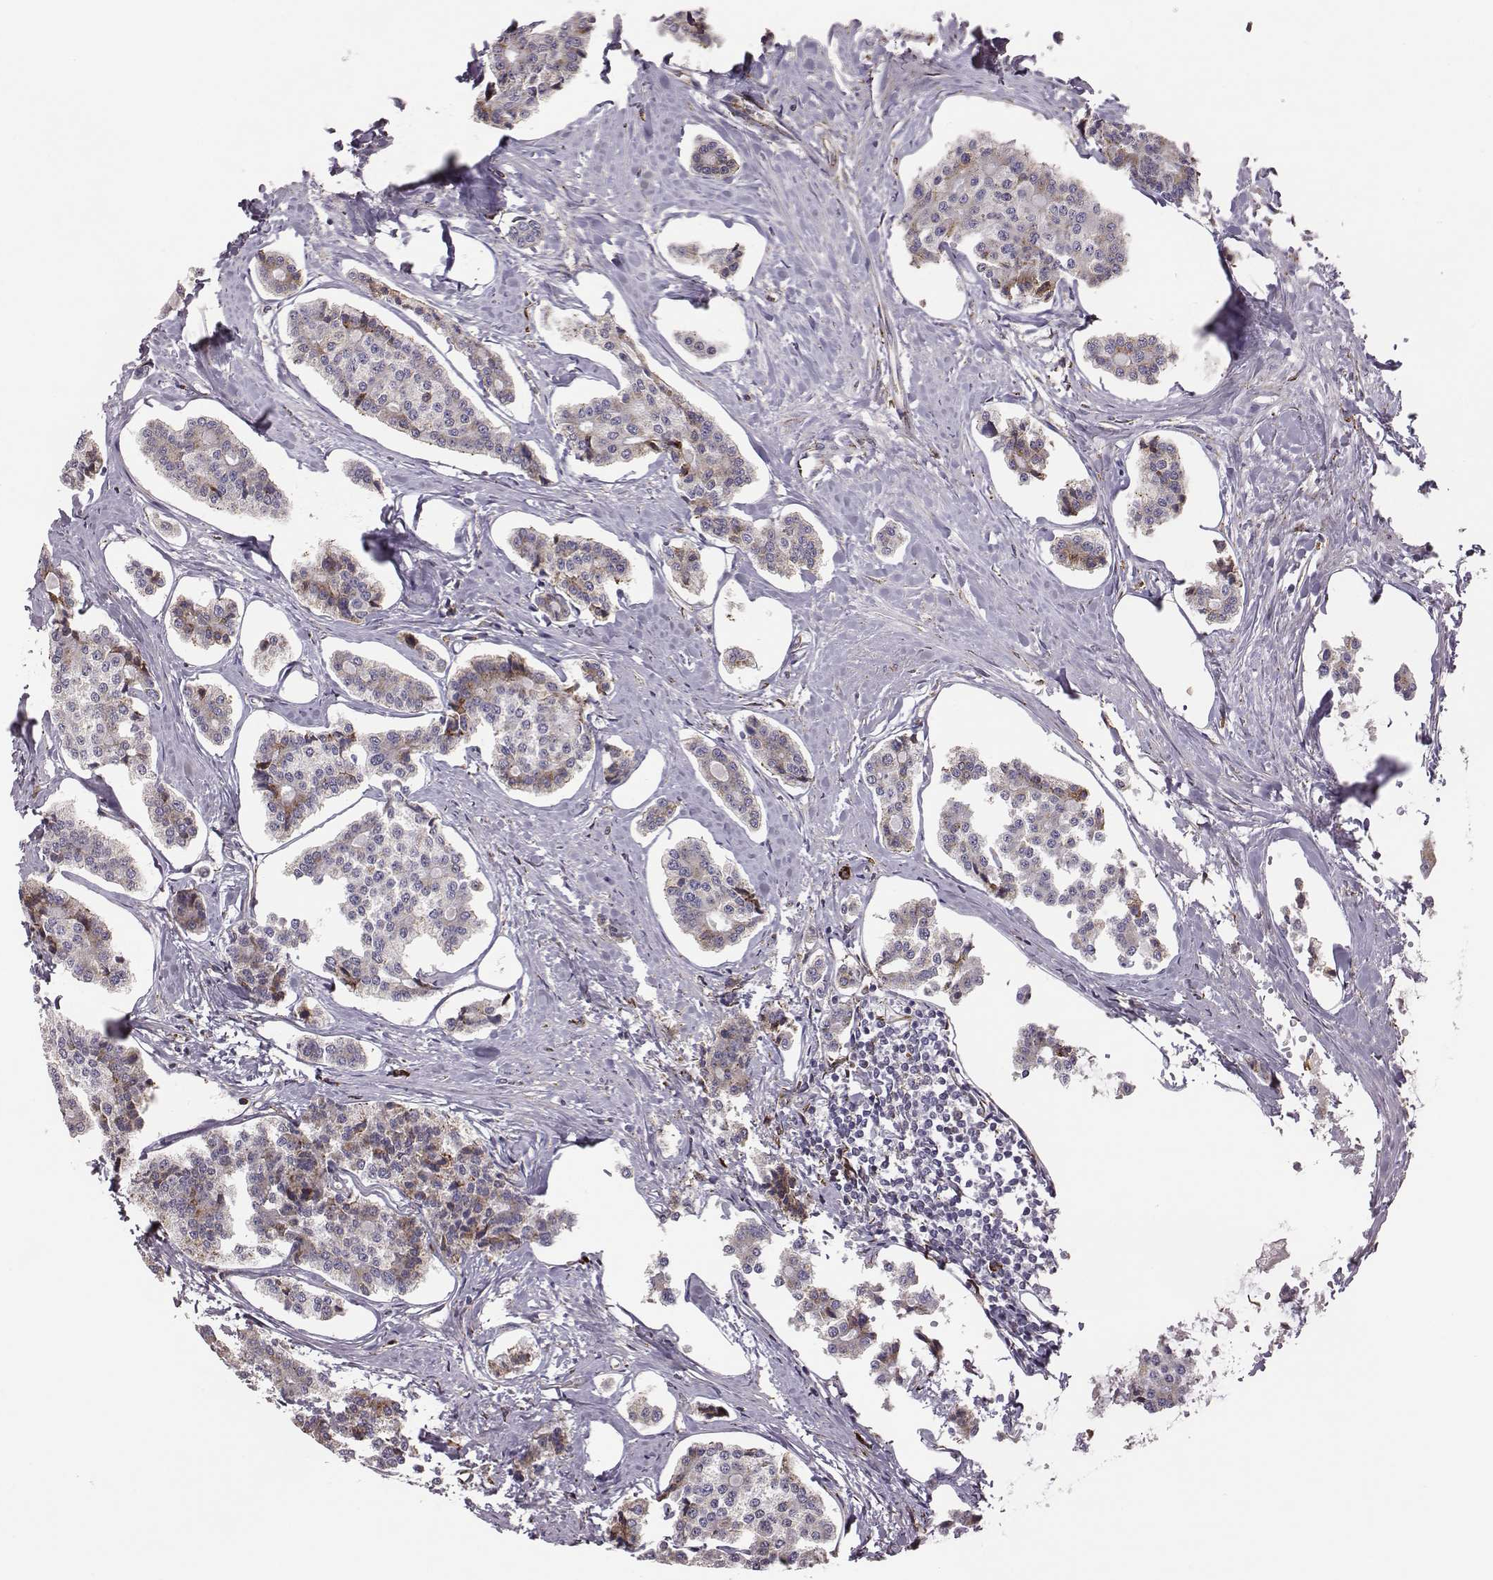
{"staining": {"intensity": "moderate", "quantity": "25%-75%", "location": "cytoplasmic/membranous"}, "tissue": "carcinoid", "cell_type": "Tumor cells", "image_type": "cancer", "snomed": [{"axis": "morphology", "description": "Carcinoid, malignant, NOS"}, {"axis": "topography", "description": "Small intestine"}], "caption": "This is an image of immunohistochemistry staining of carcinoid, which shows moderate staining in the cytoplasmic/membranous of tumor cells.", "gene": "SELENOI", "patient": {"sex": "female", "age": 65}}